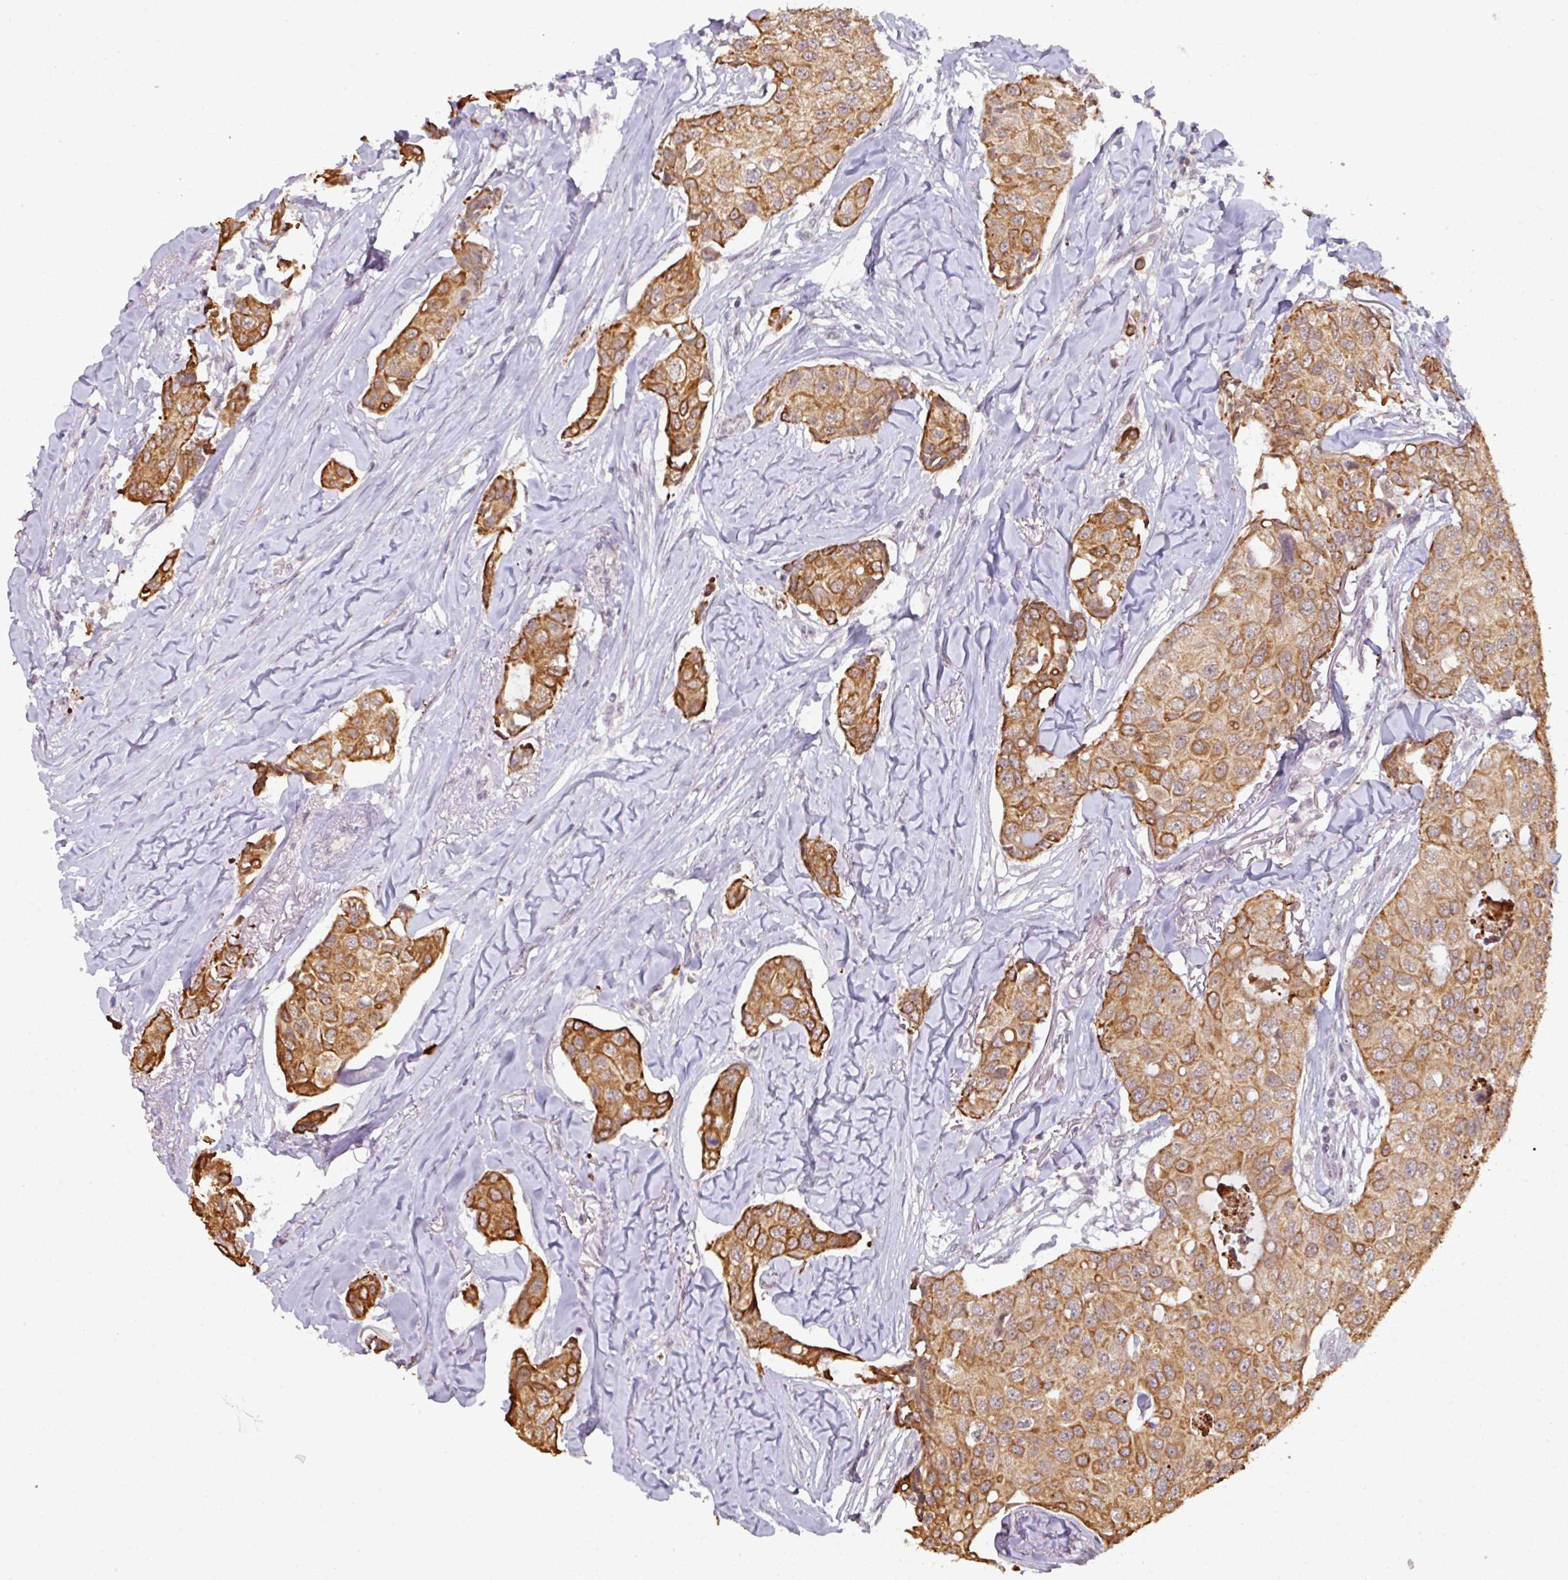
{"staining": {"intensity": "strong", "quantity": "25%-75%", "location": "cytoplasmic/membranous"}, "tissue": "breast cancer", "cell_type": "Tumor cells", "image_type": "cancer", "snomed": [{"axis": "morphology", "description": "Duct carcinoma"}, {"axis": "topography", "description": "Breast"}], "caption": "A brown stain labels strong cytoplasmic/membranous expression of a protein in intraductal carcinoma (breast) tumor cells.", "gene": "GTF2H3", "patient": {"sex": "female", "age": 80}}